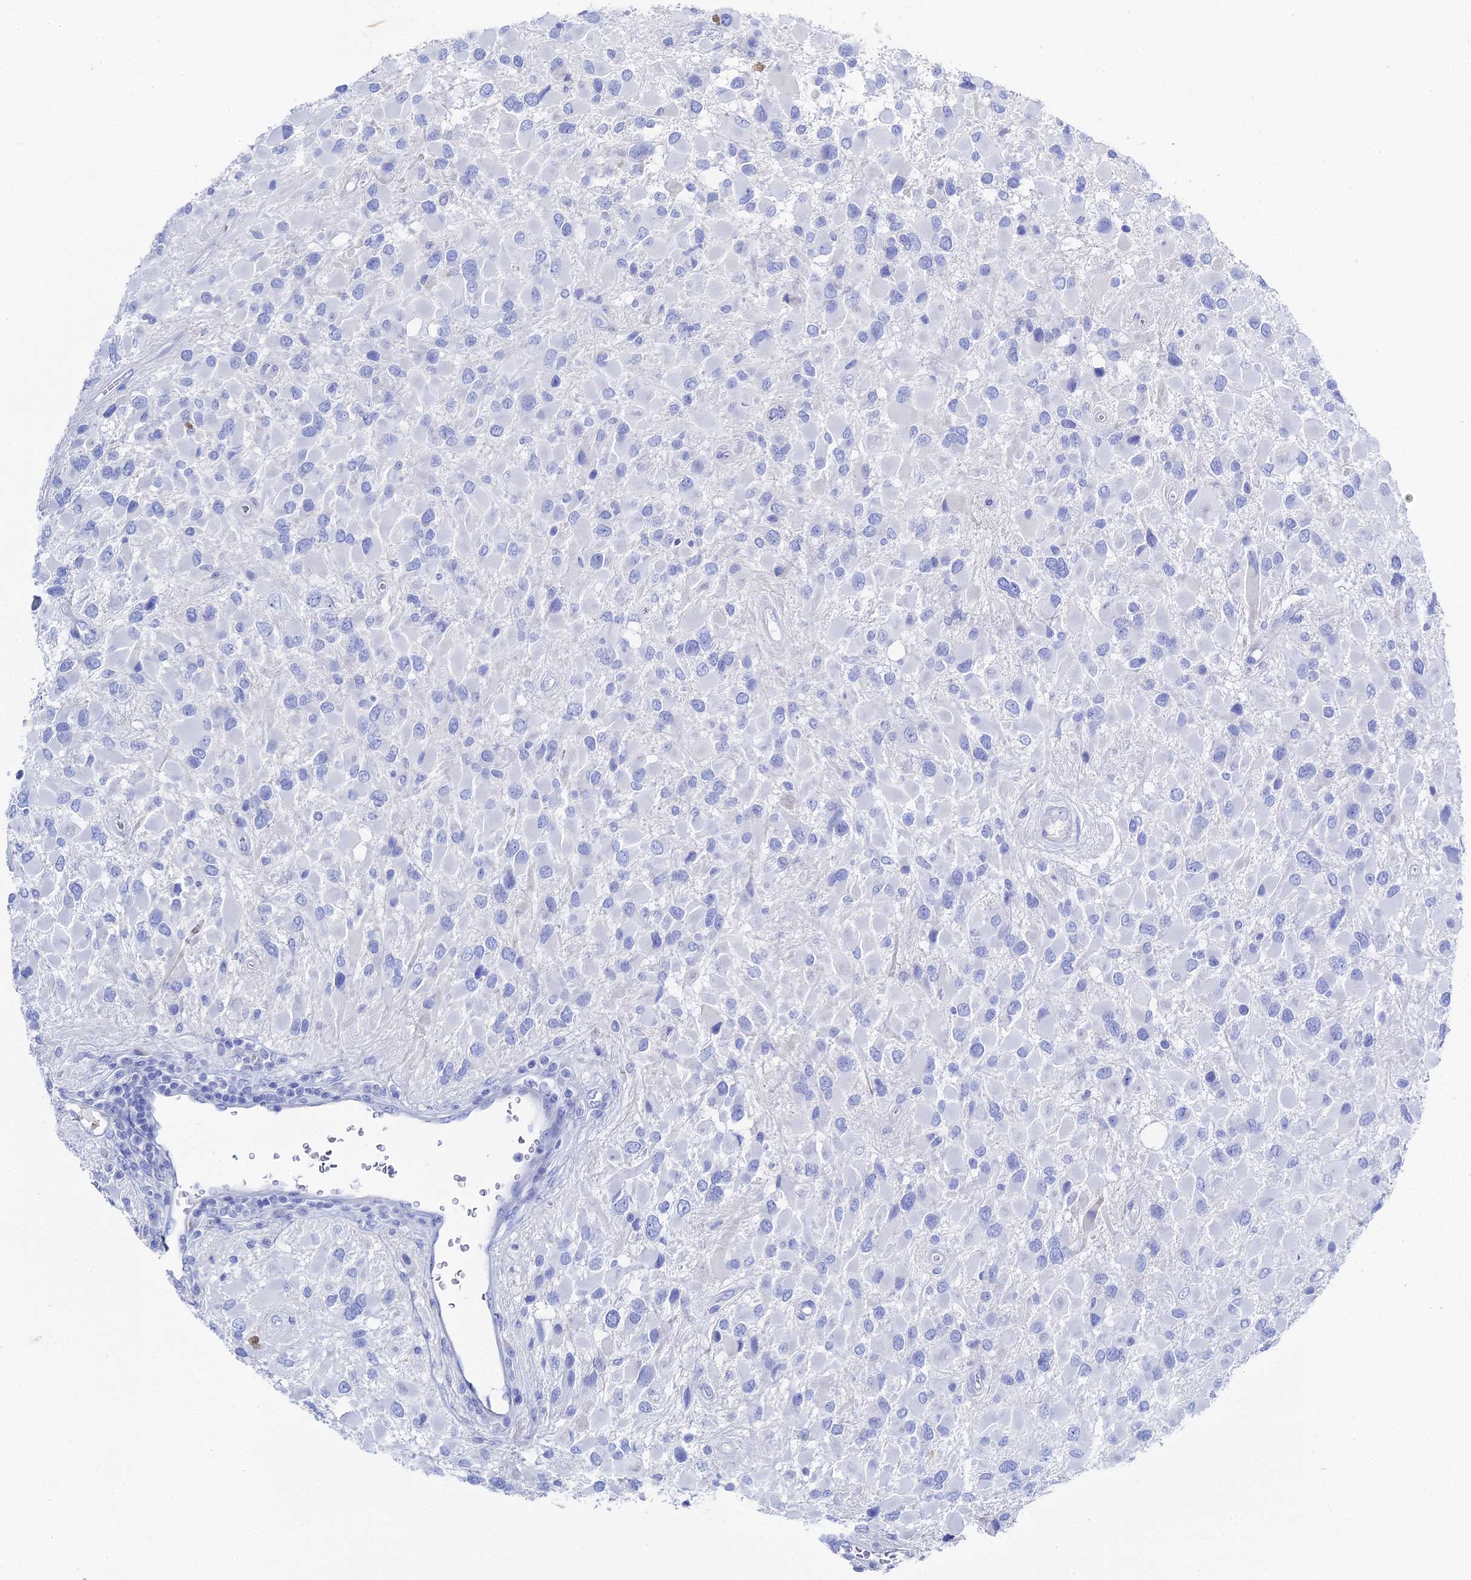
{"staining": {"intensity": "negative", "quantity": "none", "location": "none"}, "tissue": "glioma", "cell_type": "Tumor cells", "image_type": "cancer", "snomed": [{"axis": "morphology", "description": "Glioma, malignant, High grade"}, {"axis": "topography", "description": "Brain"}], "caption": "A histopathology image of malignant glioma (high-grade) stained for a protein demonstrates no brown staining in tumor cells. (Stains: DAB (3,3'-diaminobenzidine) immunohistochemistry (IHC) with hematoxylin counter stain, Microscopy: brightfield microscopy at high magnification).", "gene": "UNC119", "patient": {"sex": "male", "age": 53}}